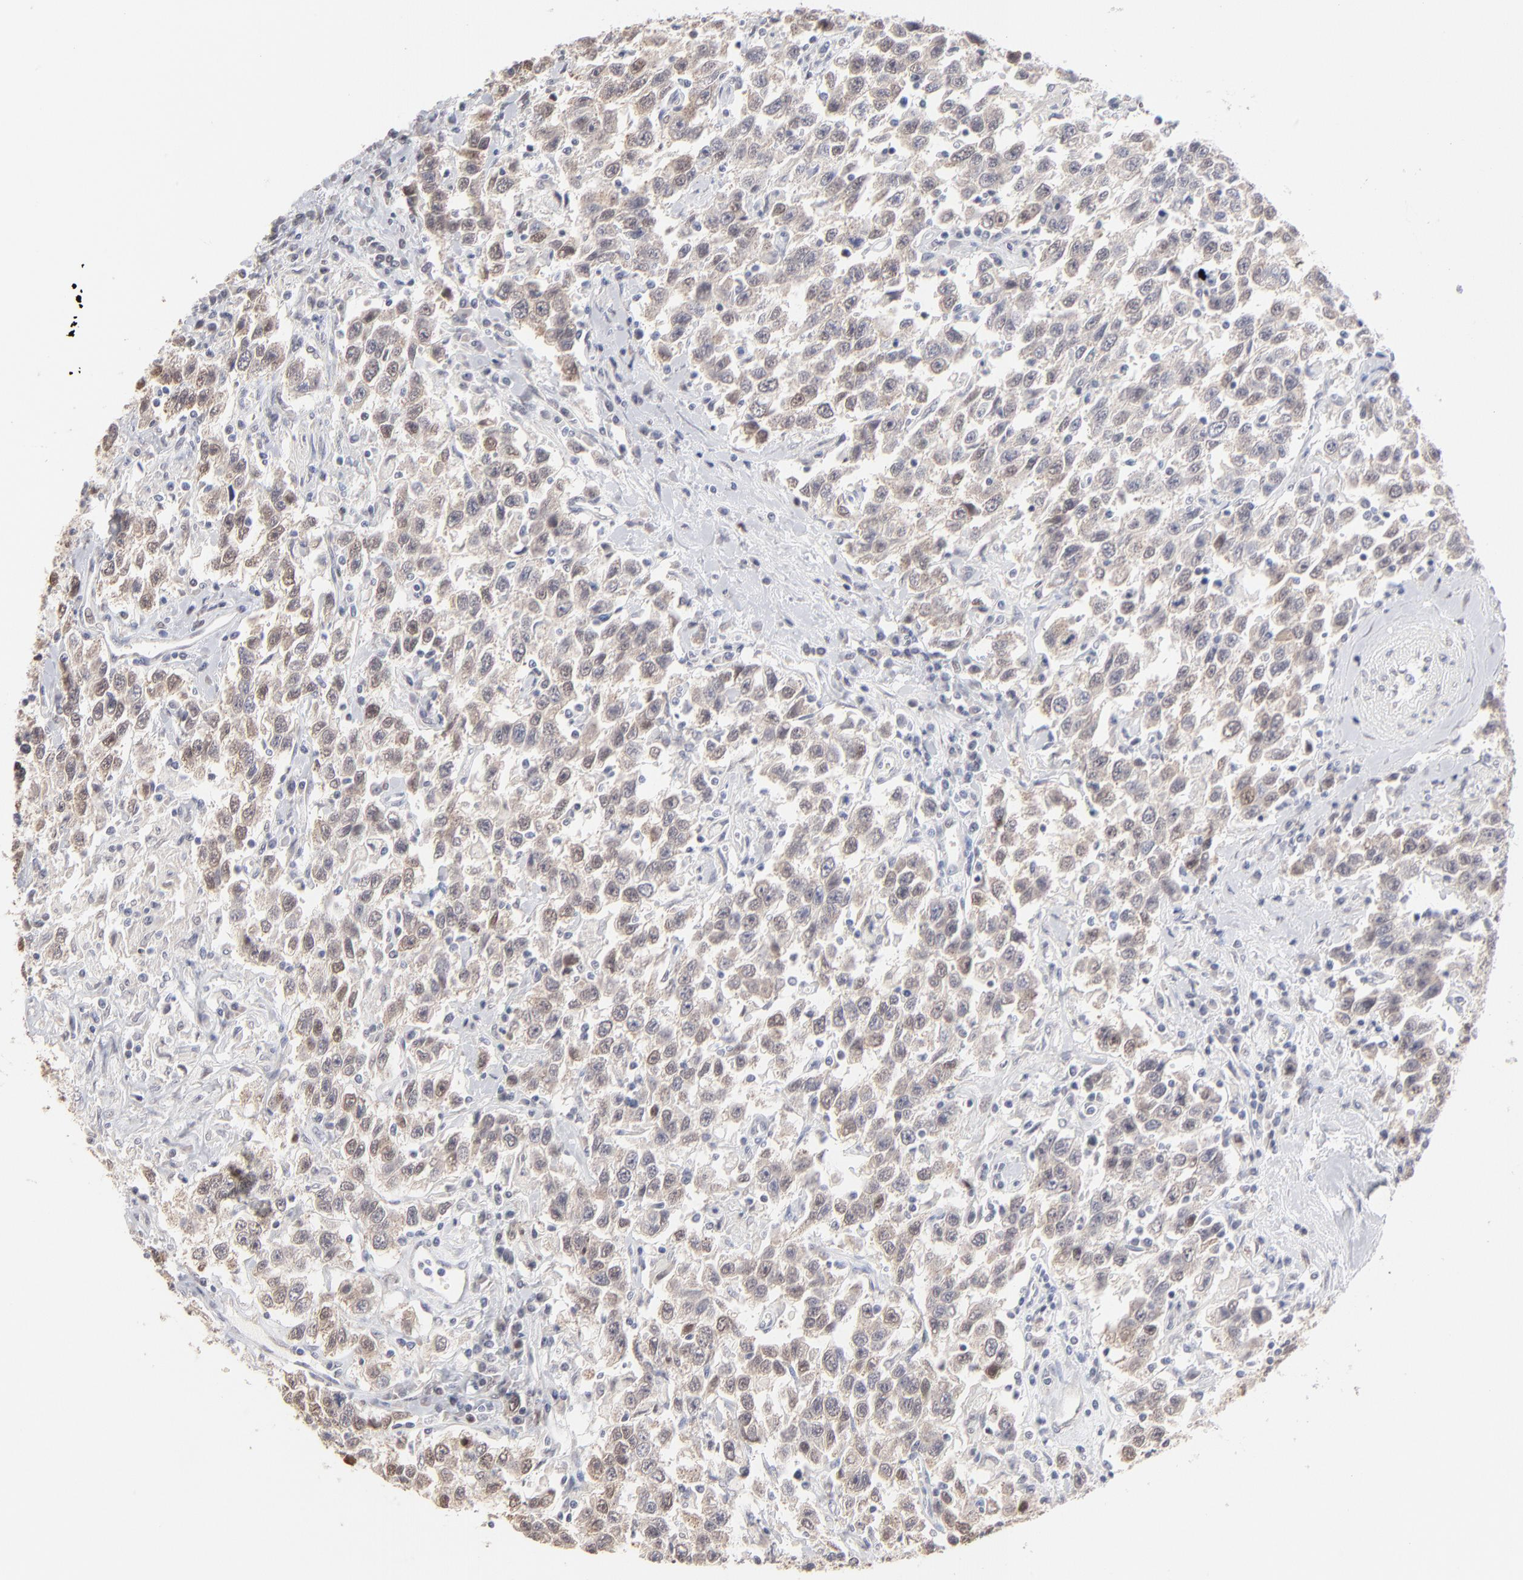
{"staining": {"intensity": "moderate", "quantity": "25%-75%", "location": "cytoplasmic/membranous,nuclear"}, "tissue": "testis cancer", "cell_type": "Tumor cells", "image_type": "cancer", "snomed": [{"axis": "morphology", "description": "Seminoma, NOS"}, {"axis": "topography", "description": "Testis"}], "caption": "High-power microscopy captured an immunohistochemistry photomicrograph of testis cancer, revealing moderate cytoplasmic/membranous and nuclear expression in approximately 25%-75% of tumor cells. The staining was performed using DAB (3,3'-diaminobenzidine) to visualize the protein expression in brown, while the nuclei were stained in blue with hematoxylin (Magnification: 20x).", "gene": "RBM3", "patient": {"sex": "male", "age": 41}}